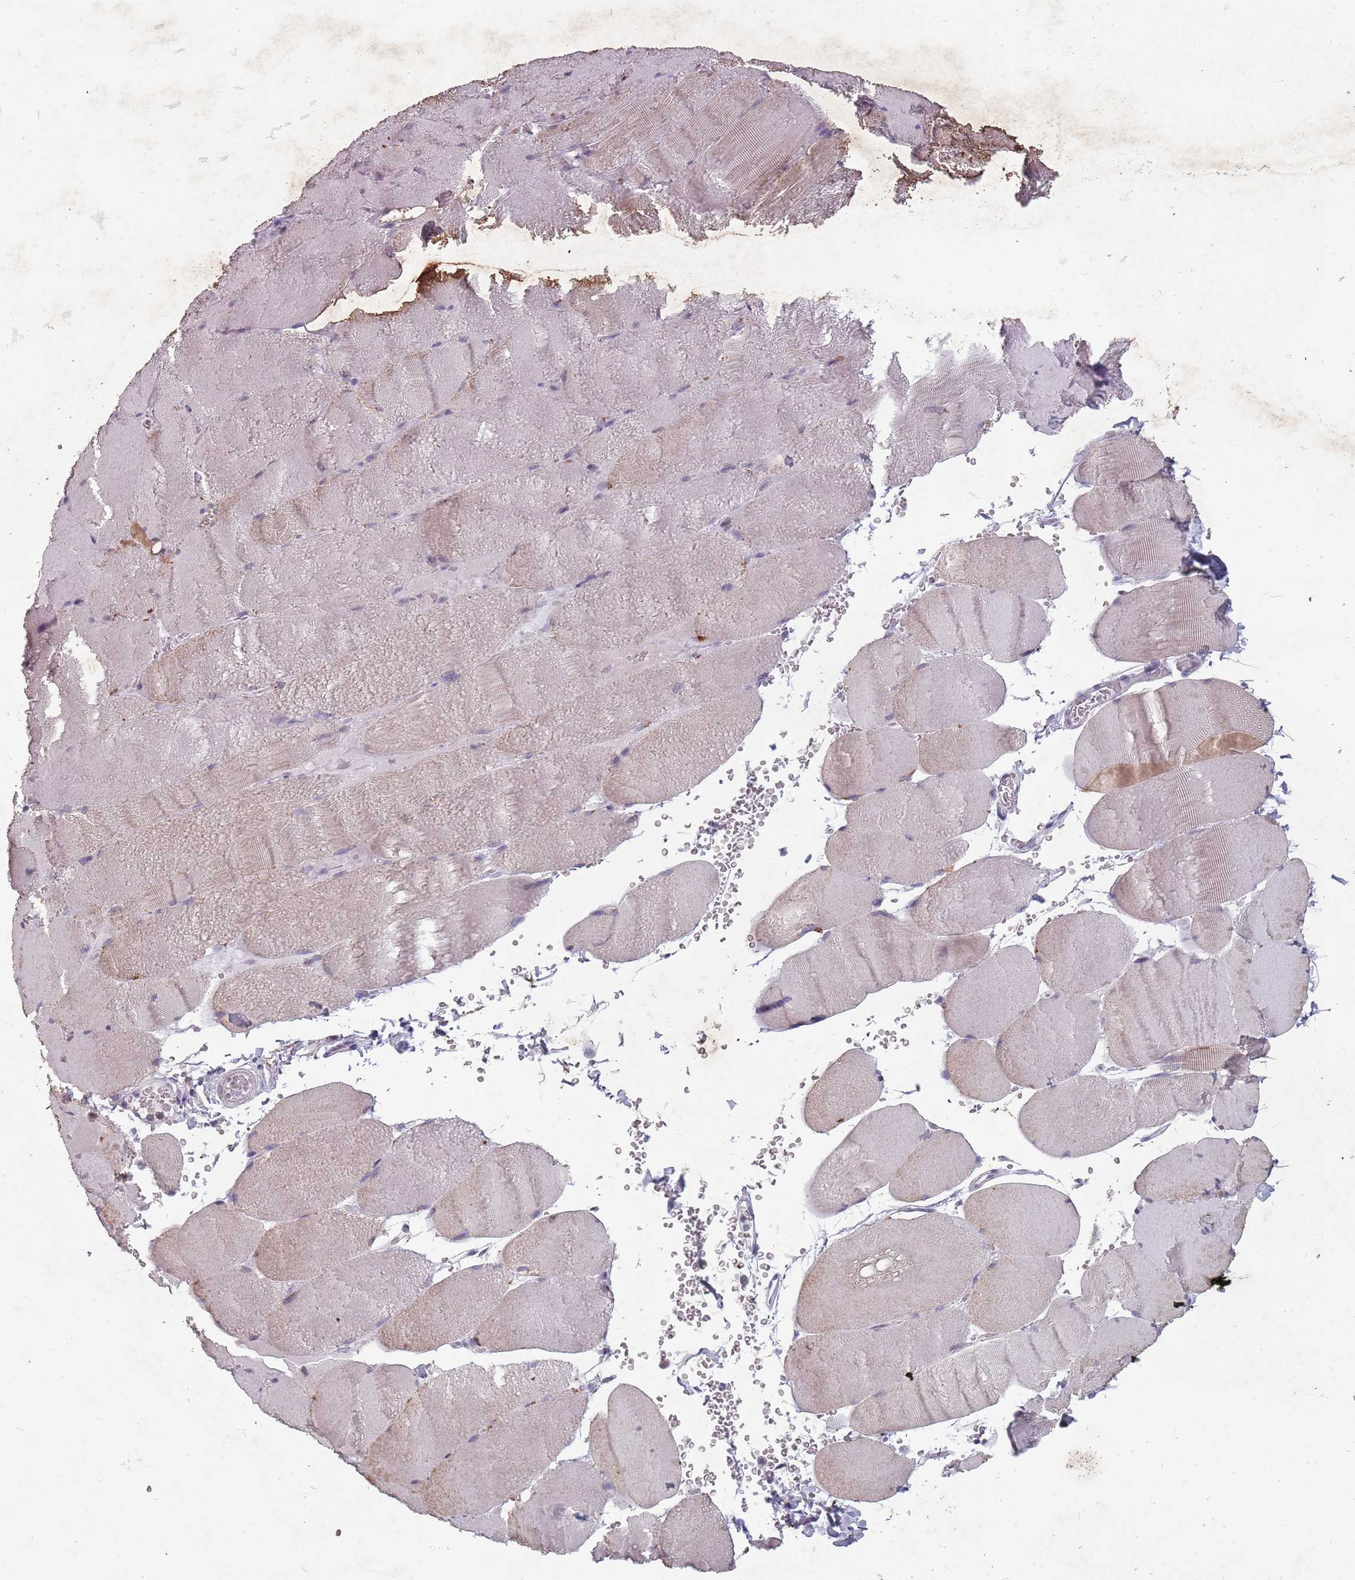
{"staining": {"intensity": "negative", "quantity": "none", "location": "none"}, "tissue": "skeletal muscle", "cell_type": "Myocytes", "image_type": "normal", "snomed": [{"axis": "morphology", "description": "Normal tissue, NOS"}, {"axis": "topography", "description": "Skeletal muscle"}, {"axis": "topography", "description": "Head-Neck"}], "caption": "Protein analysis of unremarkable skeletal muscle reveals no significant positivity in myocytes.", "gene": "NEK6", "patient": {"sex": "male", "age": 66}}